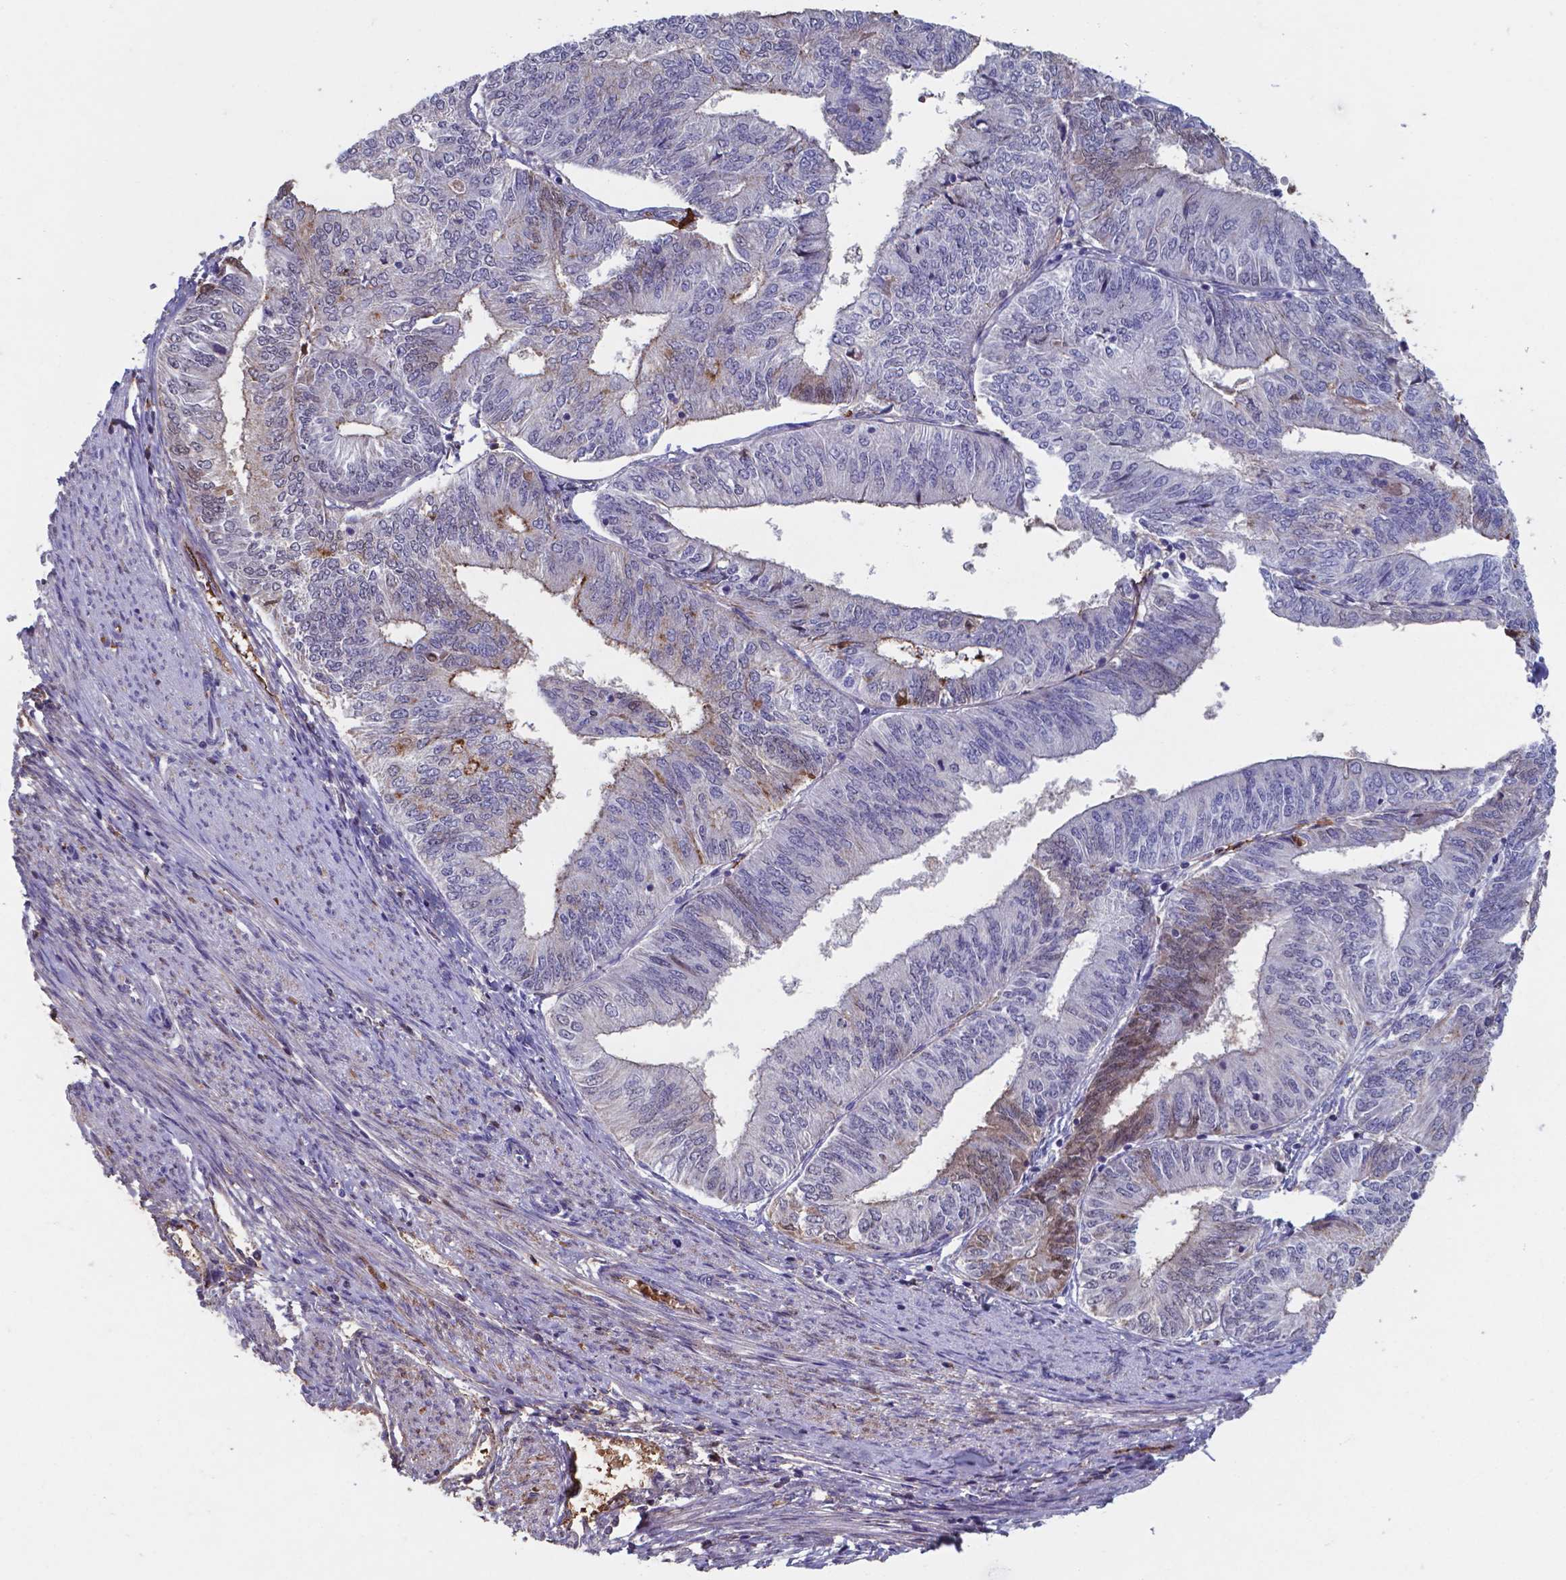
{"staining": {"intensity": "negative", "quantity": "none", "location": "none"}, "tissue": "endometrial cancer", "cell_type": "Tumor cells", "image_type": "cancer", "snomed": [{"axis": "morphology", "description": "Adenocarcinoma, NOS"}, {"axis": "topography", "description": "Endometrium"}], "caption": "Immunohistochemical staining of human adenocarcinoma (endometrial) displays no significant positivity in tumor cells.", "gene": "SERPINA1", "patient": {"sex": "female", "age": 58}}